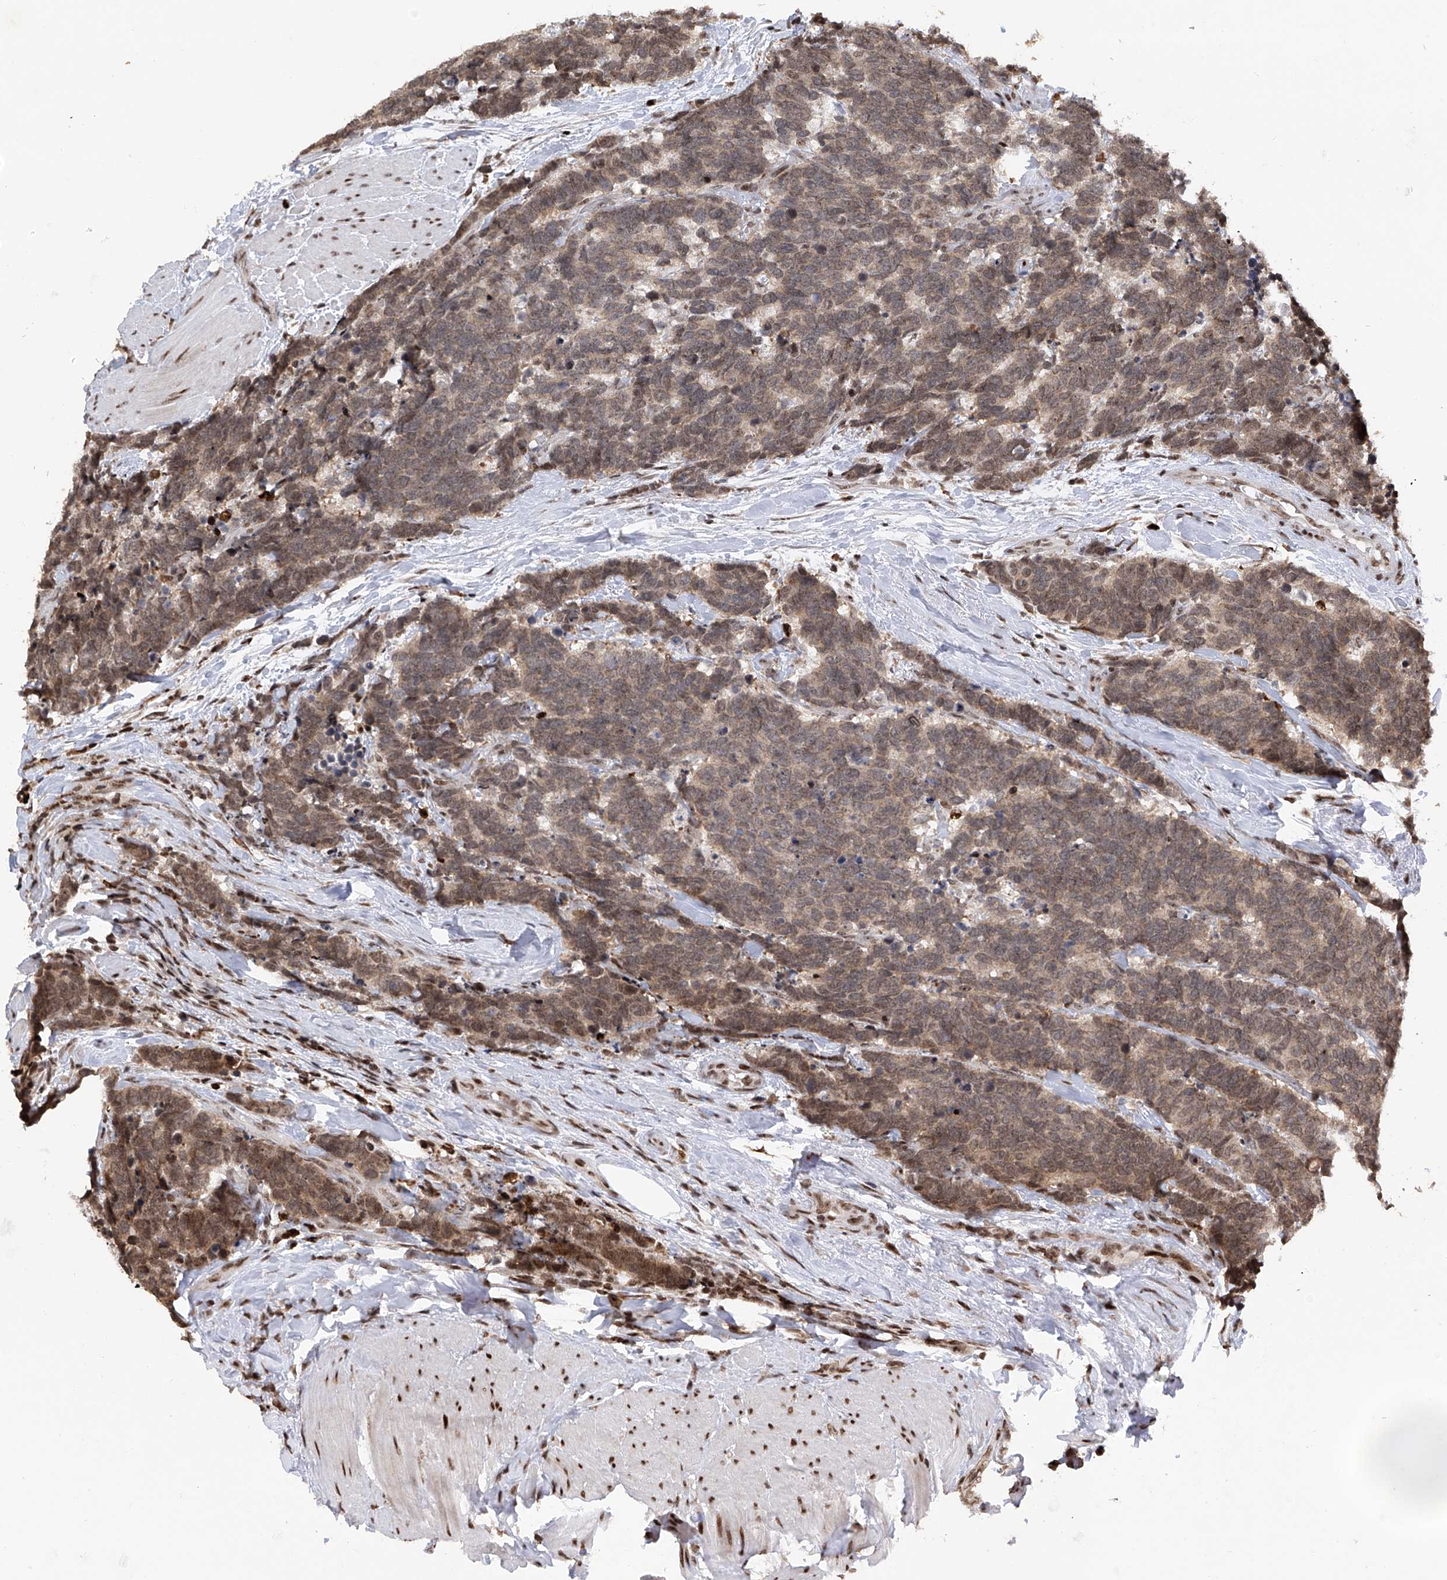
{"staining": {"intensity": "weak", "quantity": ">75%", "location": "cytoplasmic/membranous"}, "tissue": "carcinoid", "cell_type": "Tumor cells", "image_type": "cancer", "snomed": [{"axis": "morphology", "description": "Carcinoma, NOS"}, {"axis": "morphology", "description": "Carcinoid, malignant, NOS"}, {"axis": "topography", "description": "Urinary bladder"}], "caption": "This image displays carcinoma stained with immunohistochemistry to label a protein in brown. The cytoplasmic/membranous of tumor cells show weak positivity for the protein. Nuclei are counter-stained blue.", "gene": "PAK1IP1", "patient": {"sex": "male", "age": 57}}